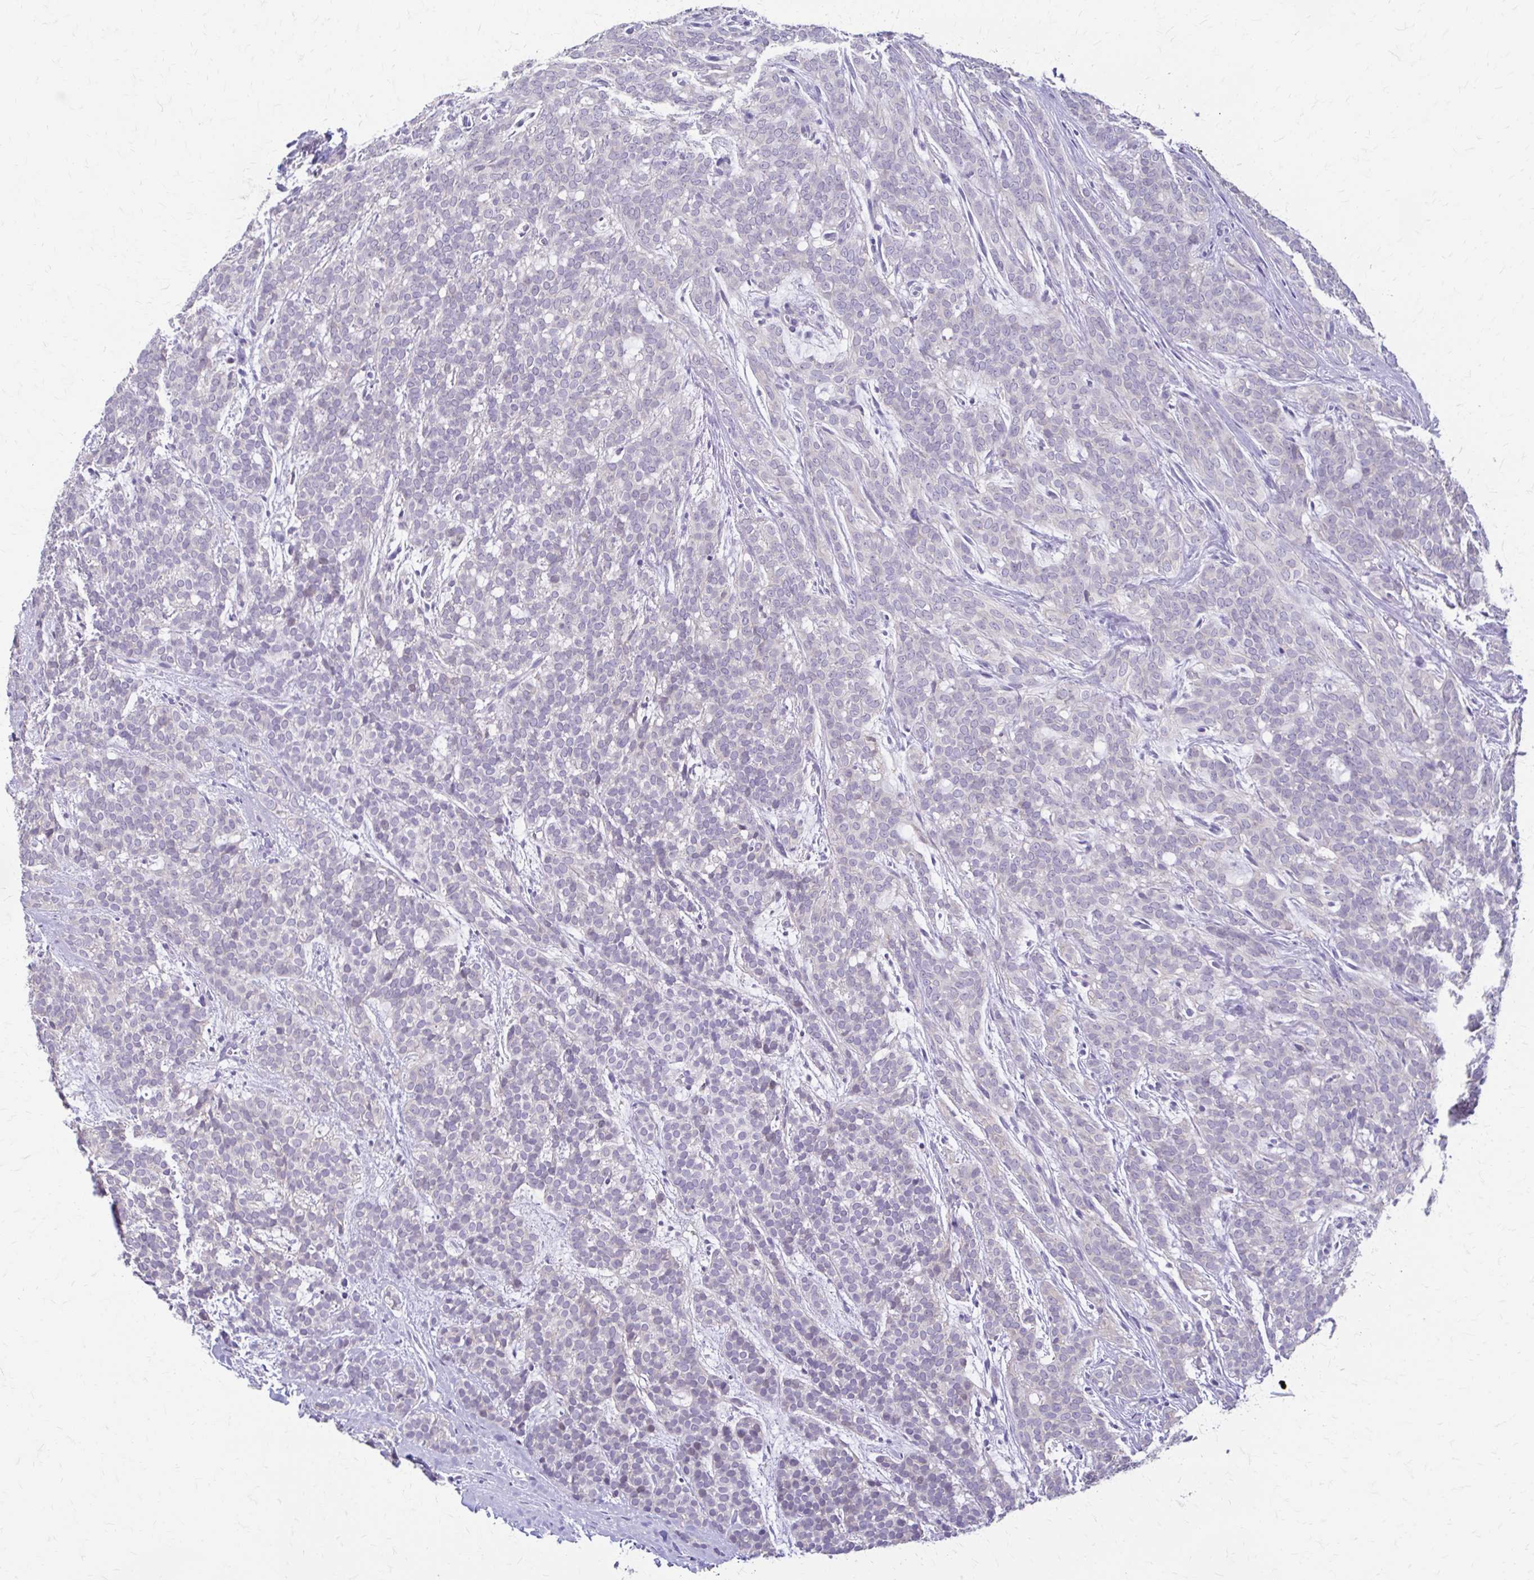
{"staining": {"intensity": "negative", "quantity": "none", "location": "none"}, "tissue": "head and neck cancer", "cell_type": "Tumor cells", "image_type": "cancer", "snomed": [{"axis": "morphology", "description": "Normal tissue, NOS"}, {"axis": "morphology", "description": "Adenocarcinoma, NOS"}, {"axis": "topography", "description": "Oral tissue"}, {"axis": "topography", "description": "Head-Neck"}], "caption": "Protein analysis of head and neck cancer (adenocarcinoma) shows no significant positivity in tumor cells. (DAB immunohistochemistry, high magnification).", "gene": "PIK3AP1", "patient": {"sex": "female", "age": 57}}